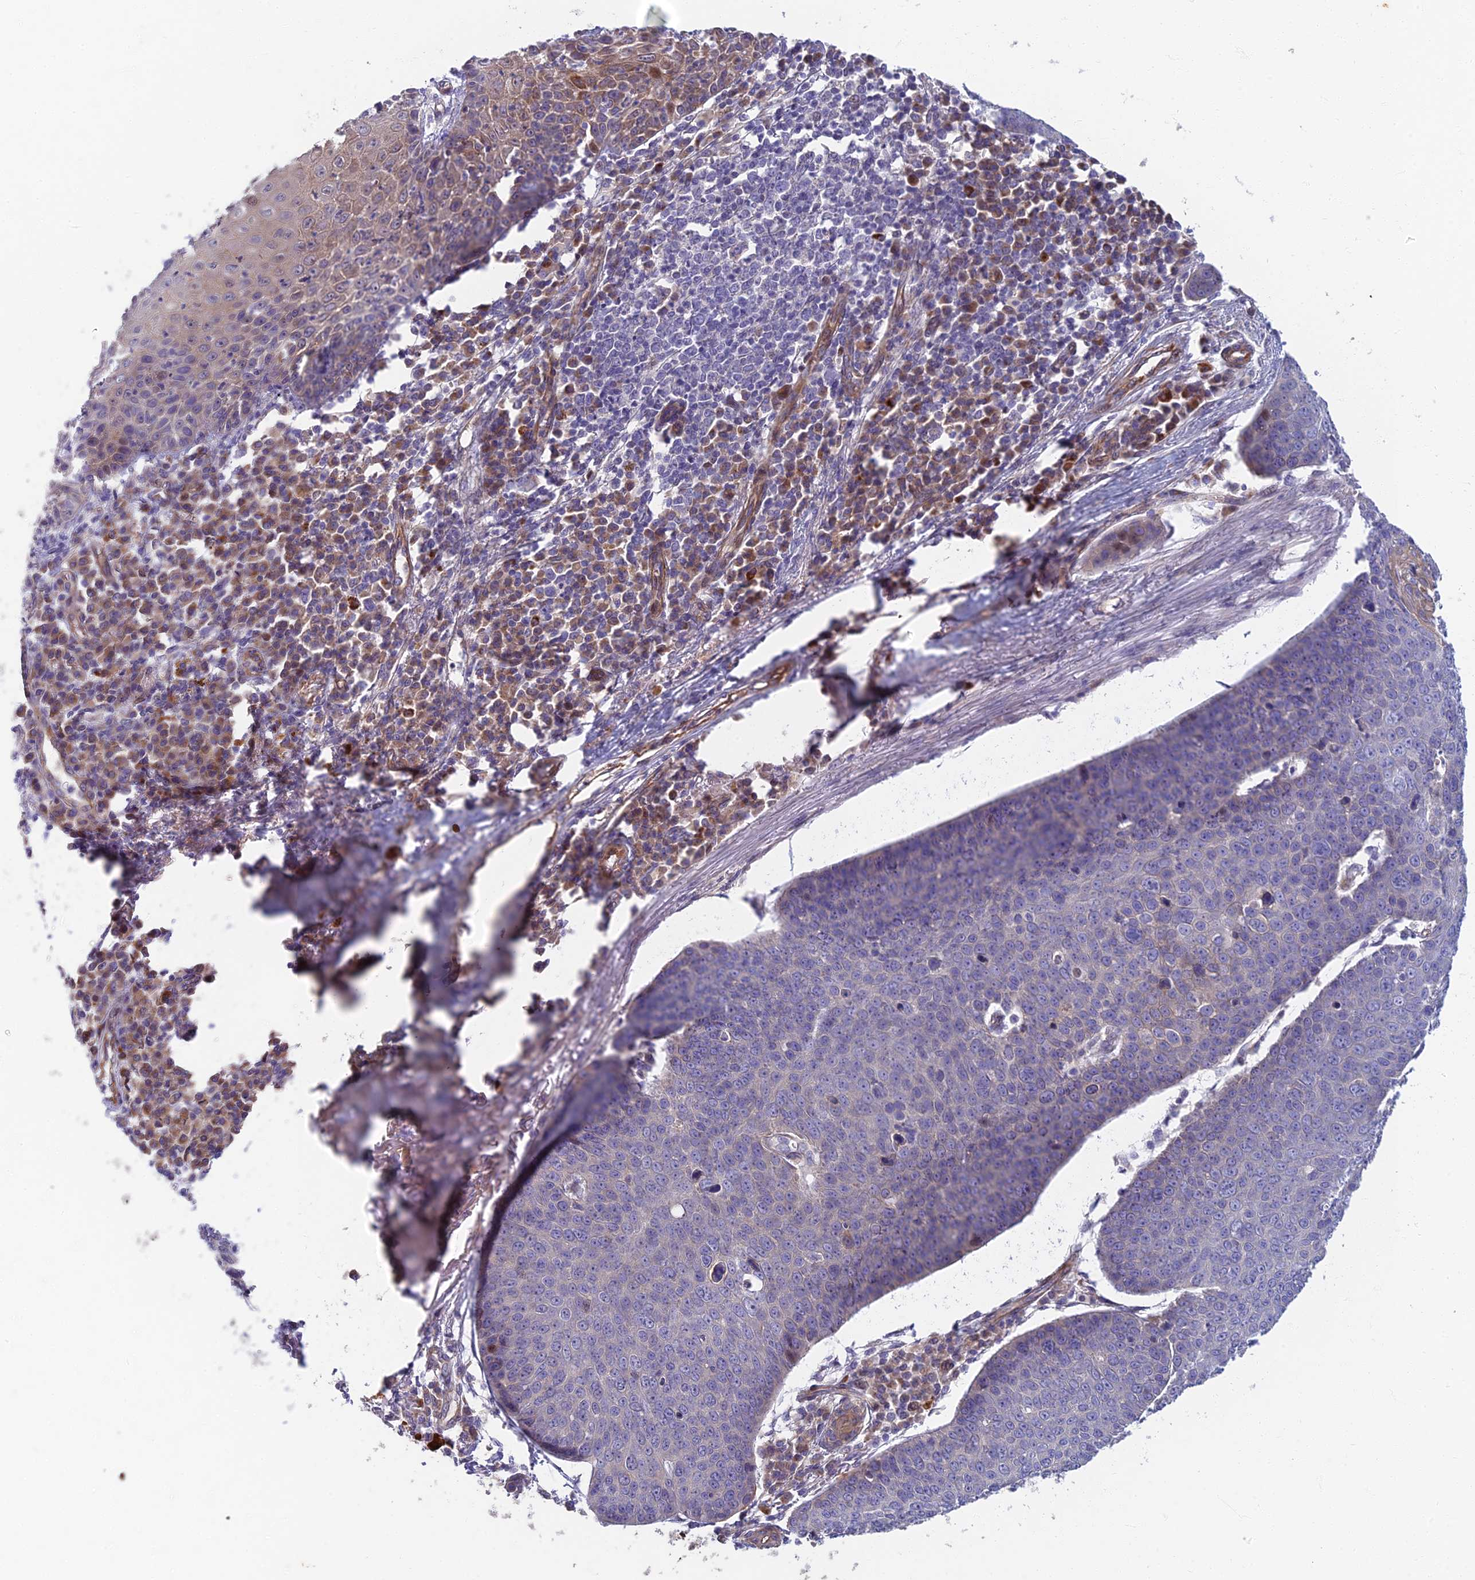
{"staining": {"intensity": "negative", "quantity": "none", "location": "none"}, "tissue": "skin cancer", "cell_type": "Tumor cells", "image_type": "cancer", "snomed": [{"axis": "morphology", "description": "Squamous cell carcinoma, NOS"}, {"axis": "topography", "description": "Skin"}], "caption": "Immunohistochemistry (IHC) image of neoplastic tissue: skin squamous cell carcinoma stained with DAB (3,3'-diaminobenzidine) shows no significant protein expression in tumor cells.", "gene": "RHBDL2", "patient": {"sex": "male", "age": 71}}